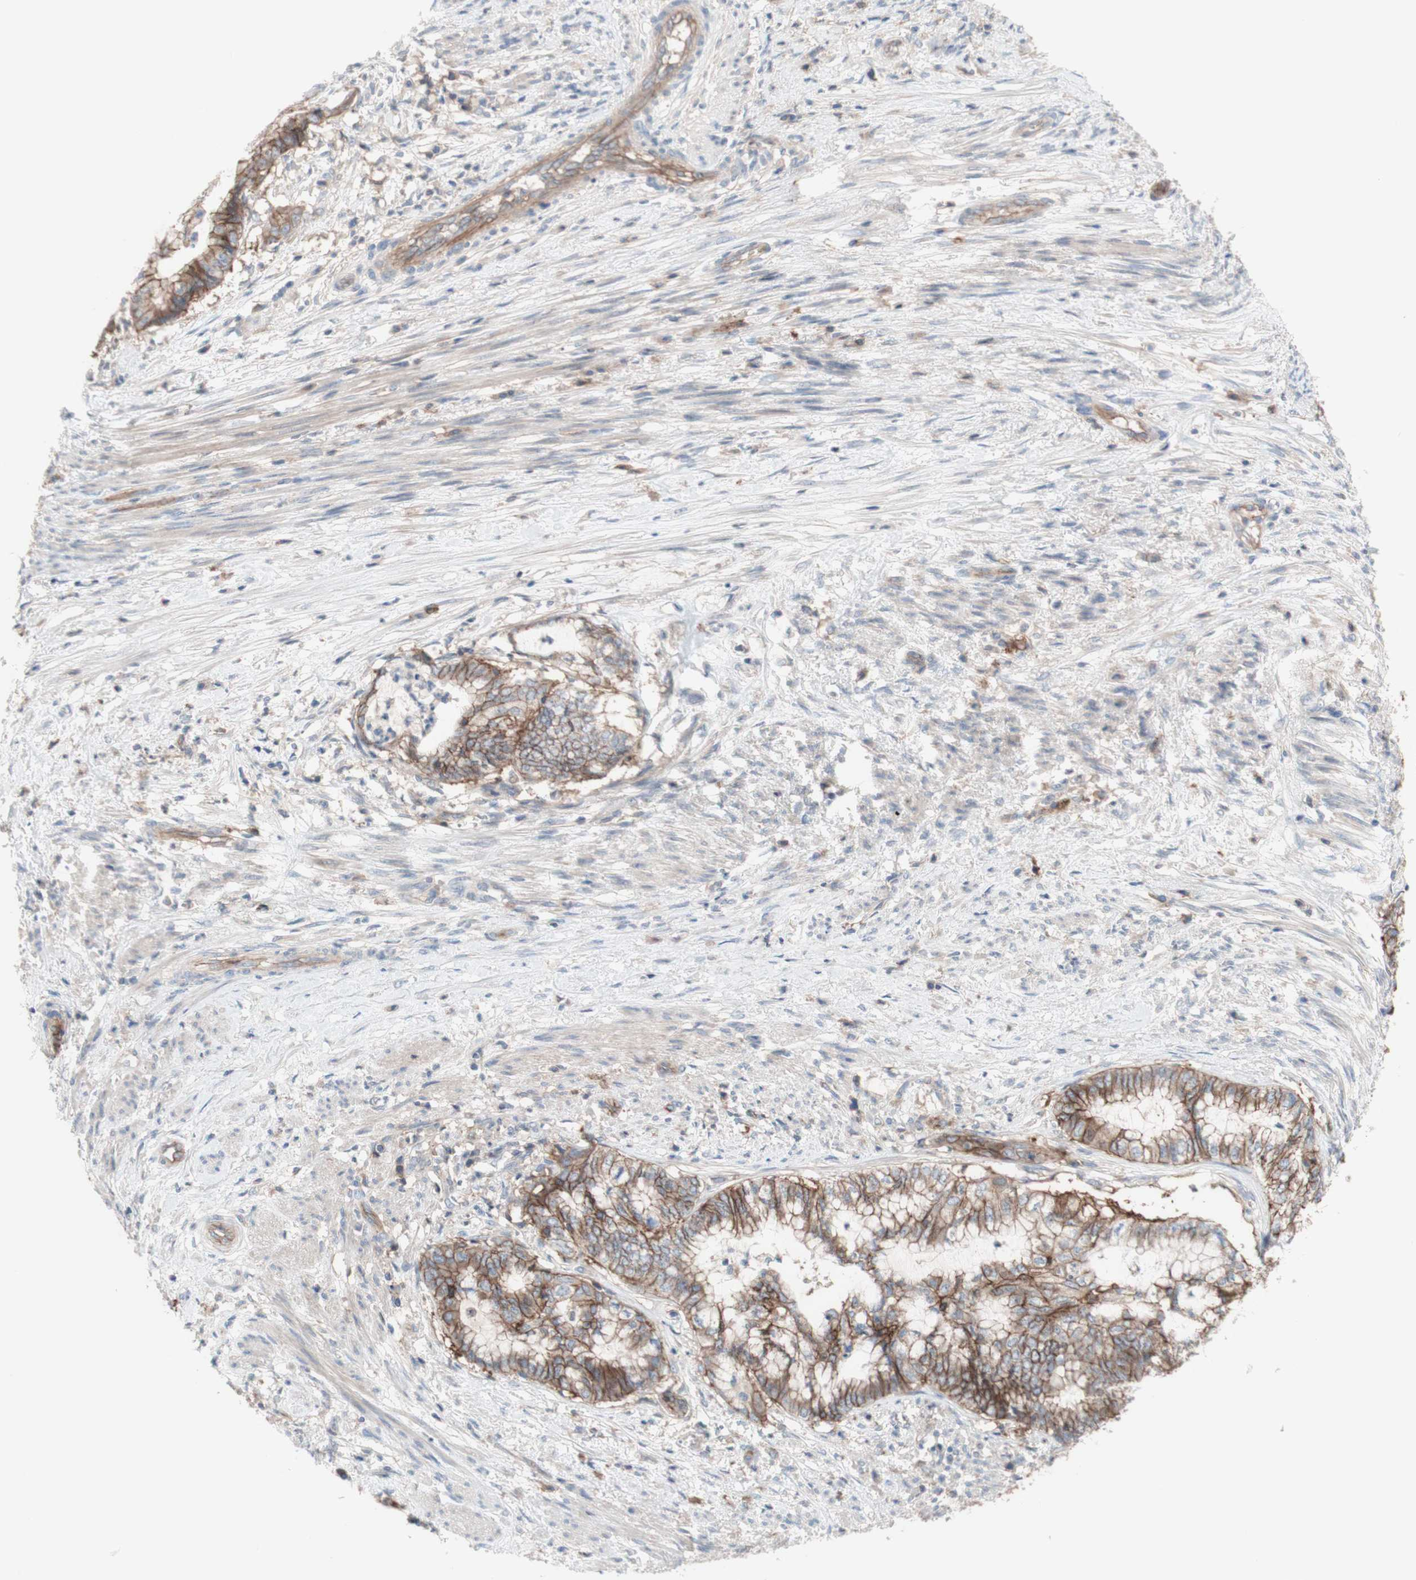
{"staining": {"intensity": "moderate", "quantity": ">75%", "location": "cytoplasmic/membranous"}, "tissue": "endometrial cancer", "cell_type": "Tumor cells", "image_type": "cancer", "snomed": [{"axis": "morphology", "description": "Necrosis, NOS"}, {"axis": "morphology", "description": "Adenocarcinoma, NOS"}, {"axis": "topography", "description": "Endometrium"}], "caption": "About >75% of tumor cells in human endometrial cancer (adenocarcinoma) show moderate cytoplasmic/membranous protein staining as visualized by brown immunohistochemical staining.", "gene": "CD46", "patient": {"sex": "female", "age": 79}}